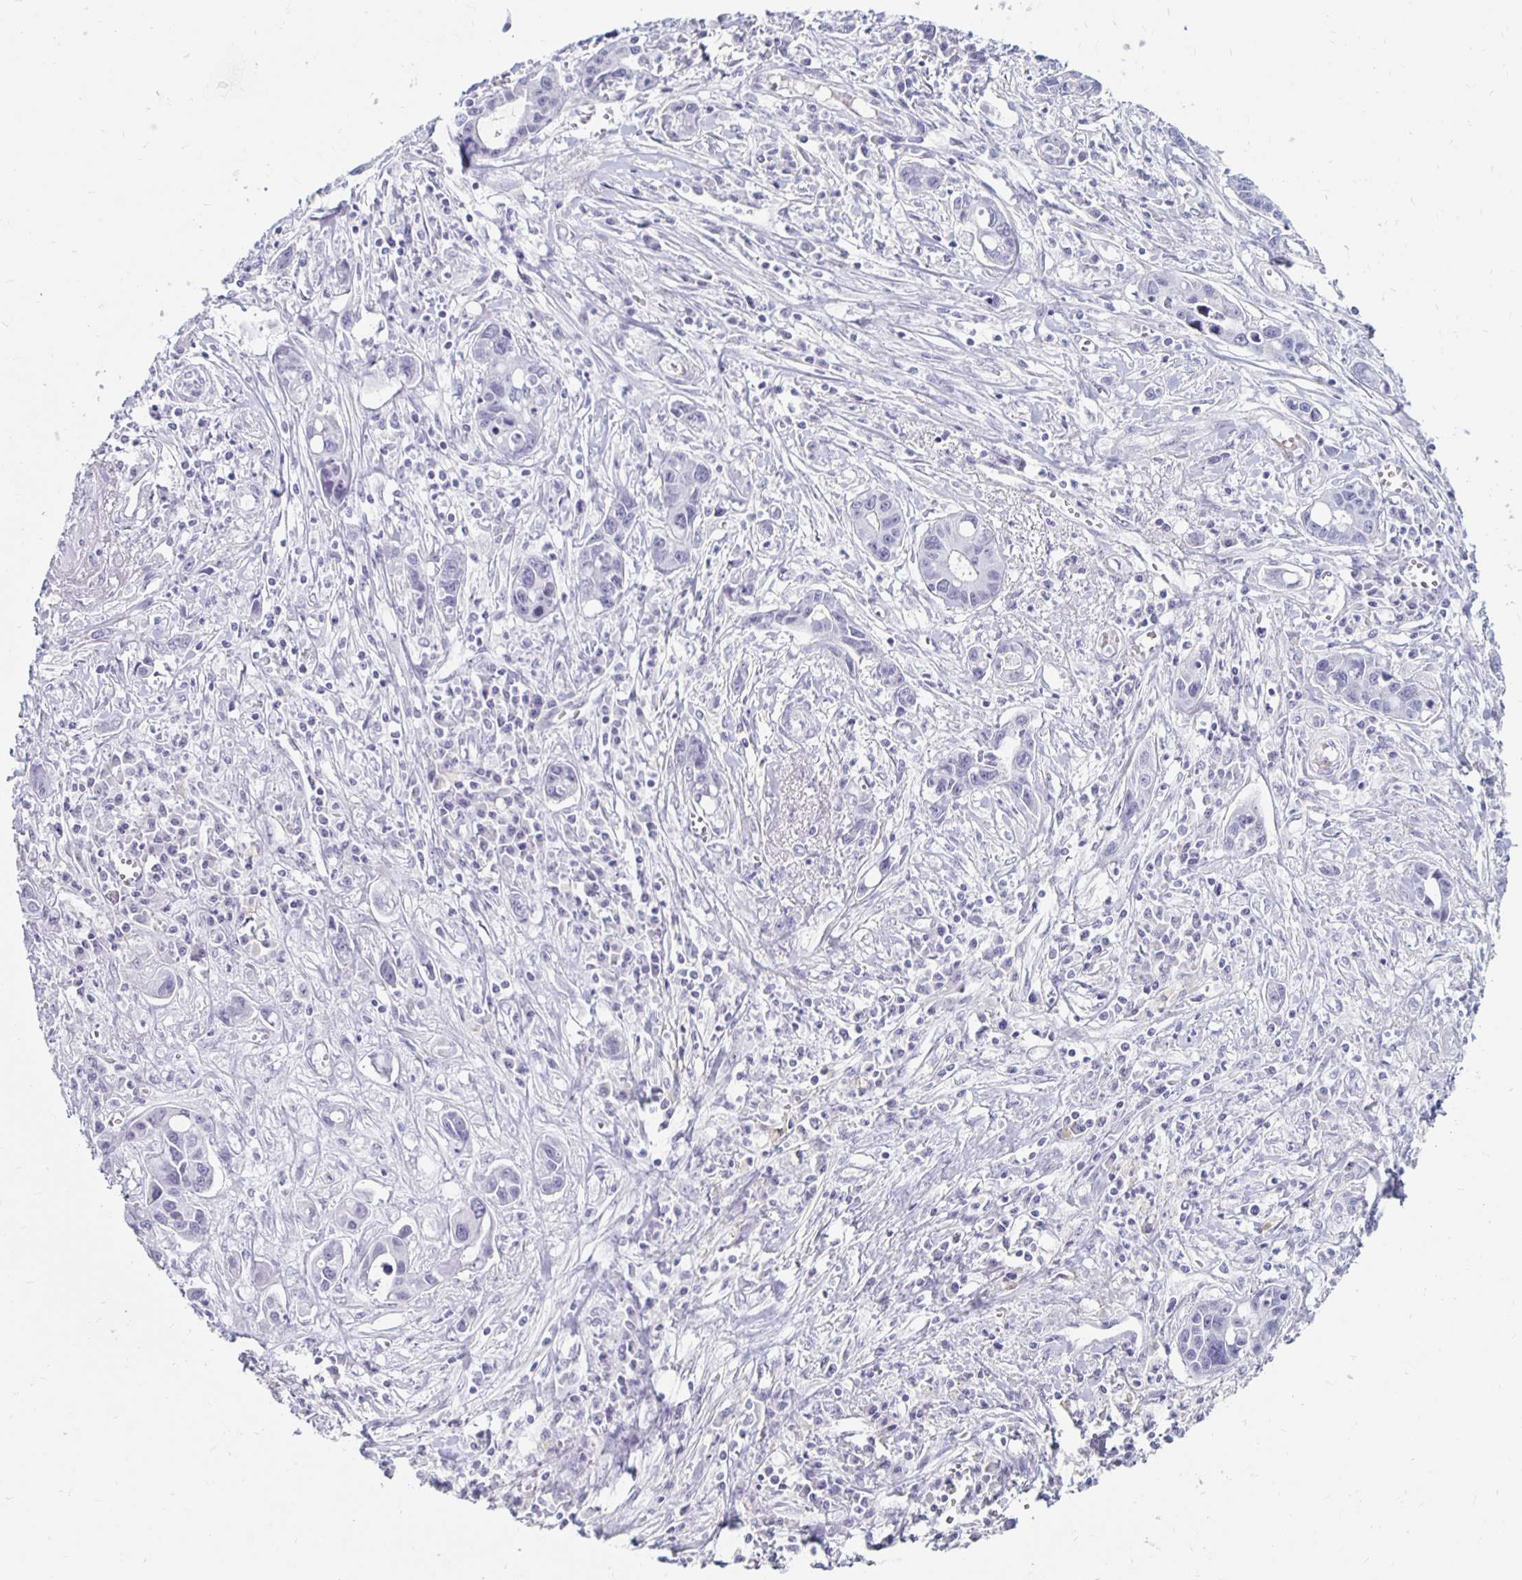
{"staining": {"intensity": "negative", "quantity": "none", "location": "none"}, "tissue": "liver cancer", "cell_type": "Tumor cells", "image_type": "cancer", "snomed": [{"axis": "morphology", "description": "Cholangiocarcinoma"}, {"axis": "topography", "description": "Liver"}], "caption": "The immunohistochemistry (IHC) photomicrograph has no significant positivity in tumor cells of liver cancer tissue.", "gene": "KCNQ2", "patient": {"sex": "male", "age": 58}}